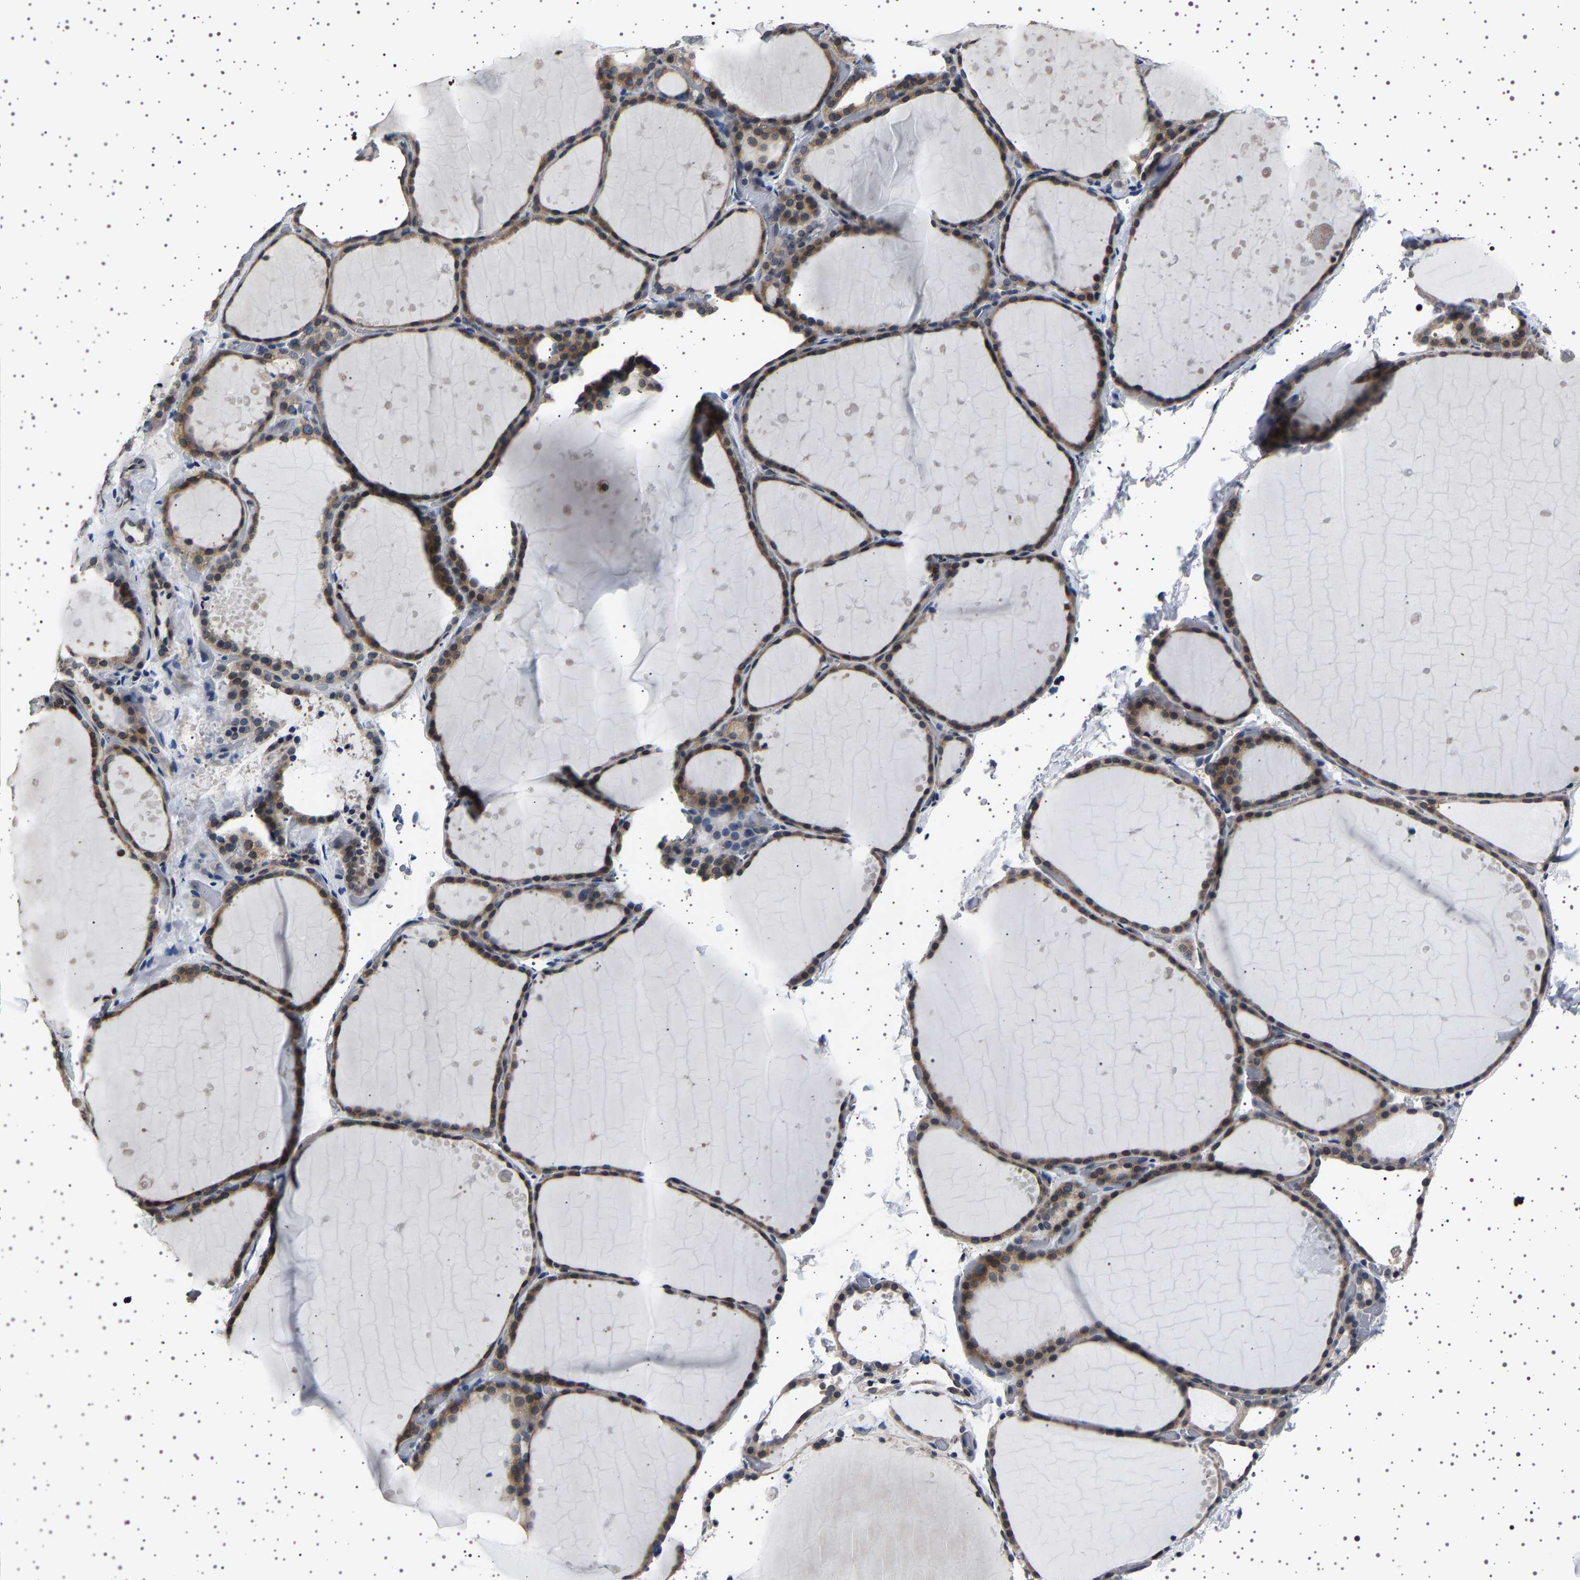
{"staining": {"intensity": "weak", "quantity": ">75%", "location": "cytoplasmic/membranous"}, "tissue": "thyroid gland", "cell_type": "Glandular cells", "image_type": "normal", "snomed": [{"axis": "morphology", "description": "Normal tissue, NOS"}, {"axis": "topography", "description": "Thyroid gland"}], "caption": "An immunohistochemistry image of unremarkable tissue is shown. Protein staining in brown labels weak cytoplasmic/membranous positivity in thyroid gland within glandular cells. The staining is performed using DAB (3,3'-diaminobenzidine) brown chromogen to label protein expression. The nuclei are counter-stained blue using hematoxylin.", "gene": "IL10RB", "patient": {"sex": "female", "age": 44}}